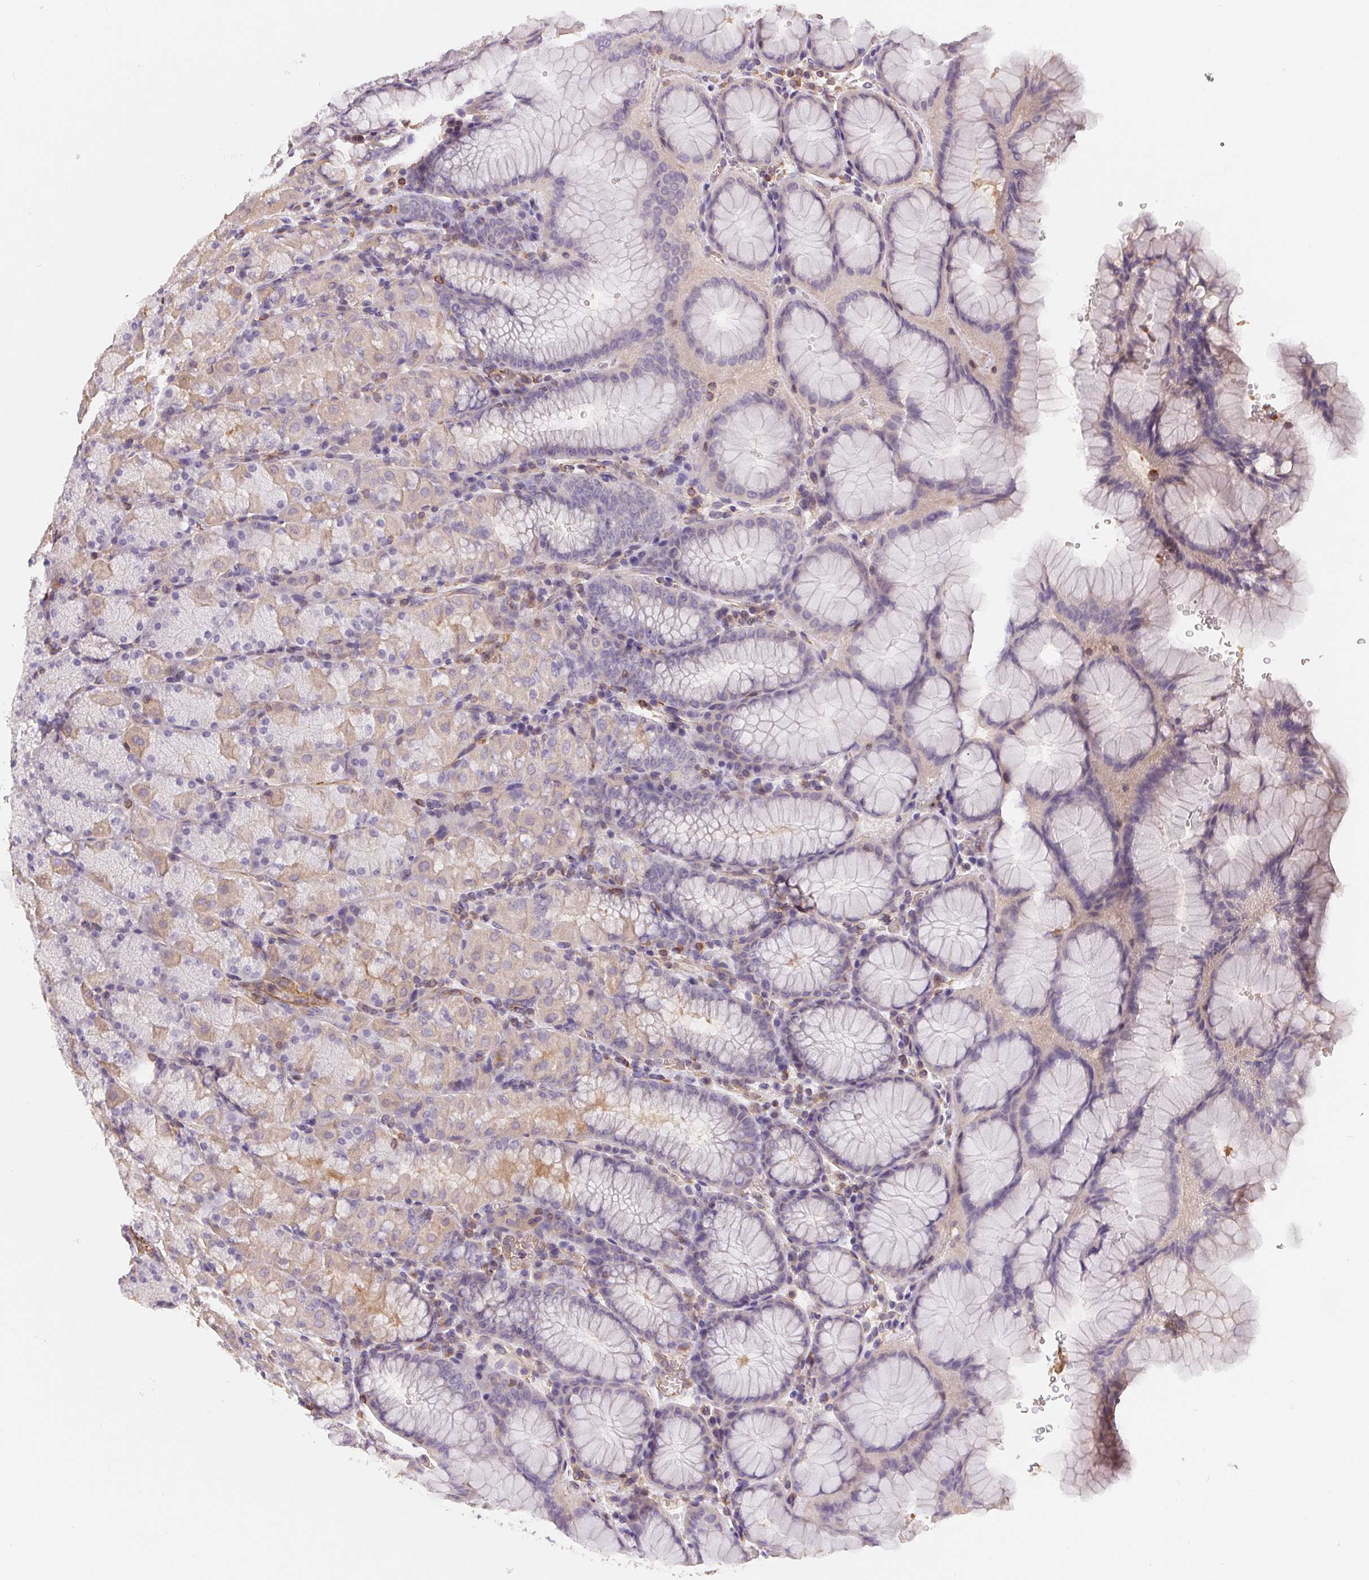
{"staining": {"intensity": "weak", "quantity": "<25%", "location": "cytoplasmic/membranous"}, "tissue": "stomach", "cell_type": "Glandular cells", "image_type": "normal", "snomed": [{"axis": "morphology", "description": "Normal tissue, NOS"}, {"axis": "topography", "description": "Stomach, upper"}, {"axis": "topography", "description": "Stomach"}], "caption": "DAB immunohistochemical staining of normal human stomach displays no significant positivity in glandular cells.", "gene": "TBKBP1", "patient": {"sex": "male", "age": 76}}